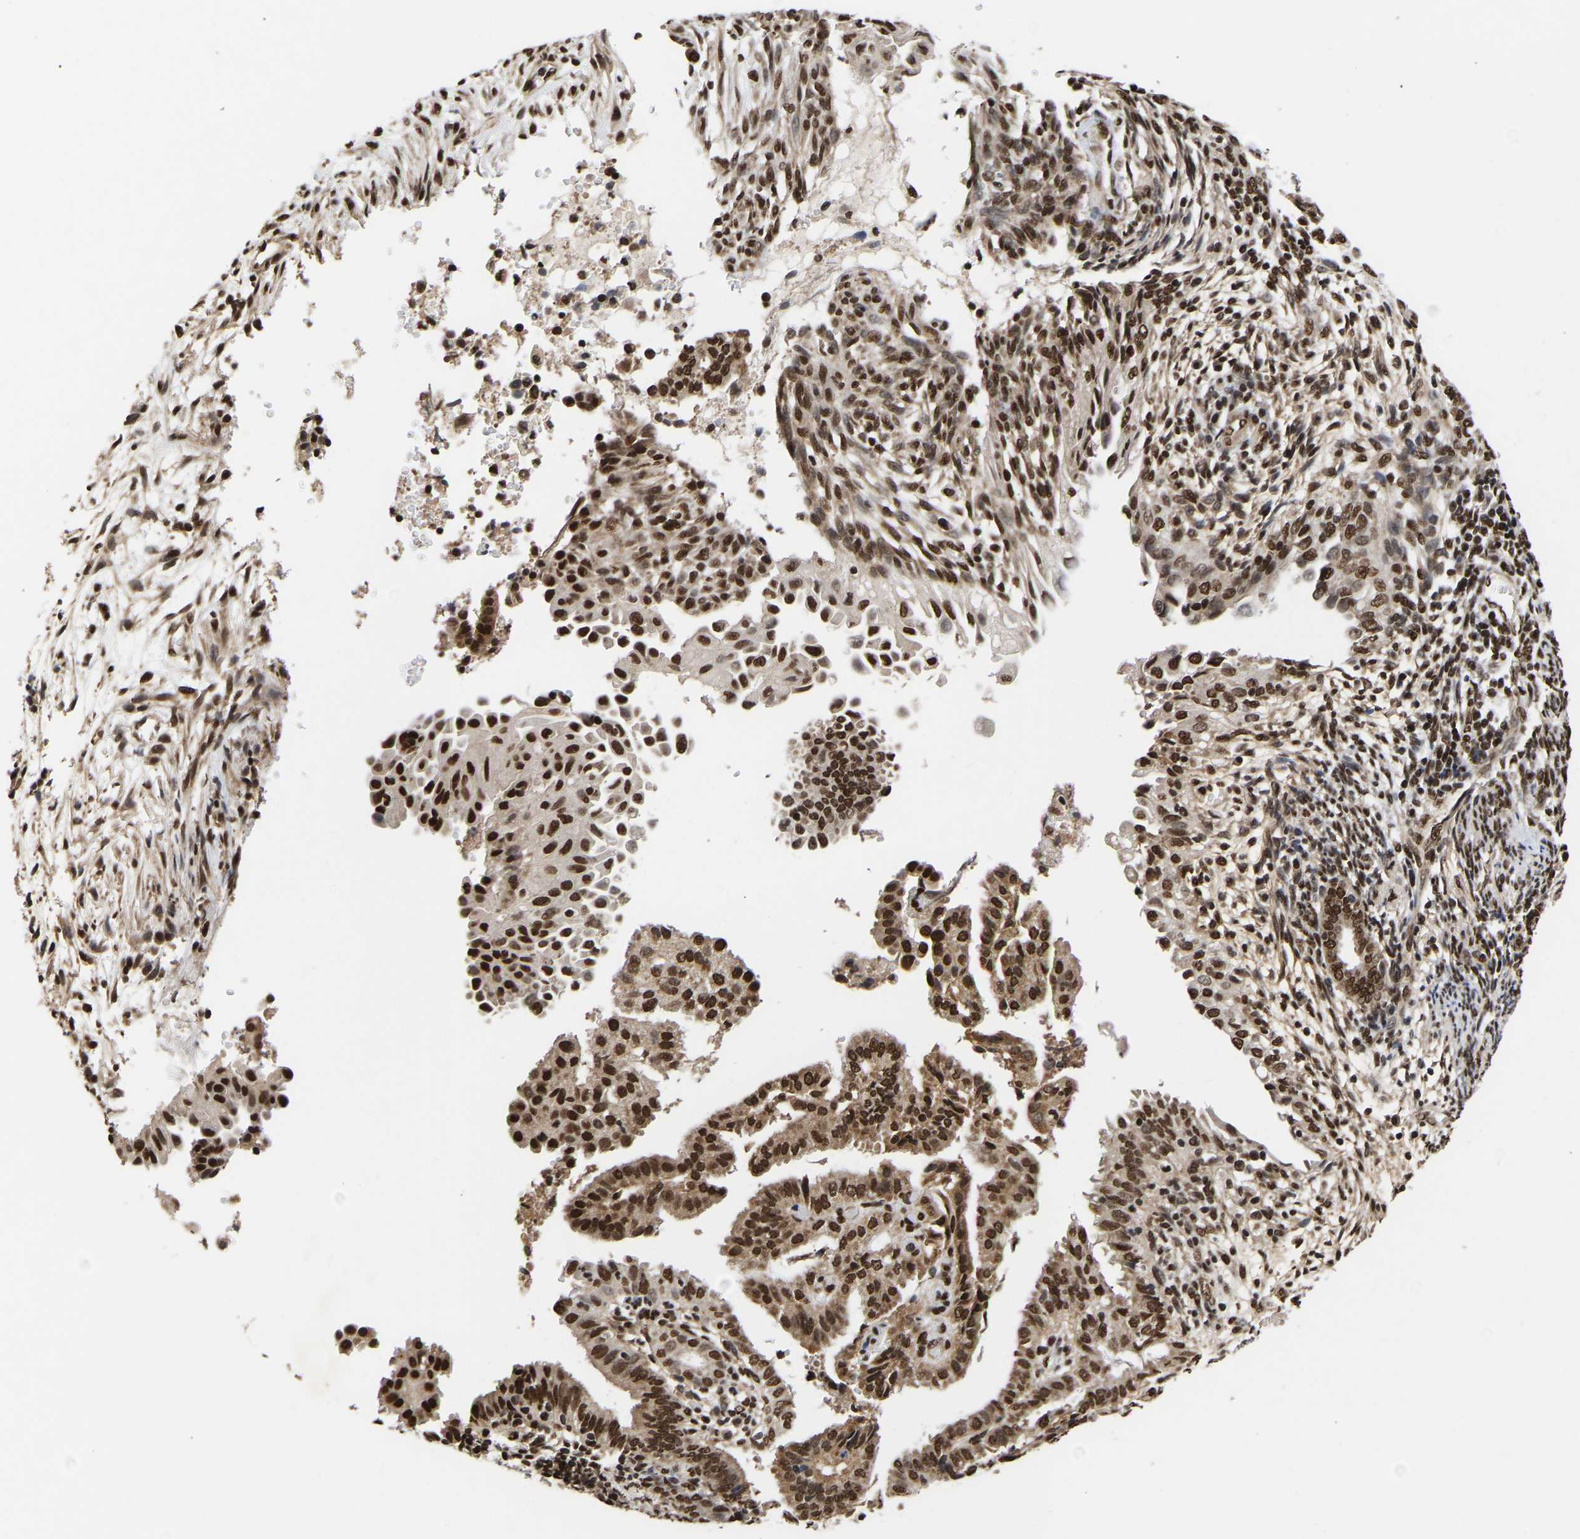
{"staining": {"intensity": "strong", "quantity": ">75%", "location": "cytoplasmic/membranous,nuclear"}, "tissue": "endometrial cancer", "cell_type": "Tumor cells", "image_type": "cancer", "snomed": [{"axis": "morphology", "description": "Adenocarcinoma, NOS"}, {"axis": "topography", "description": "Endometrium"}], "caption": "Immunohistochemical staining of adenocarcinoma (endometrial) demonstrates high levels of strong cytoplasmic/membranous and nuclear staining in approximately >75% of tumor cells.", "gene": "PSIP1", "patient": {"sex": "female", "age": 58}}